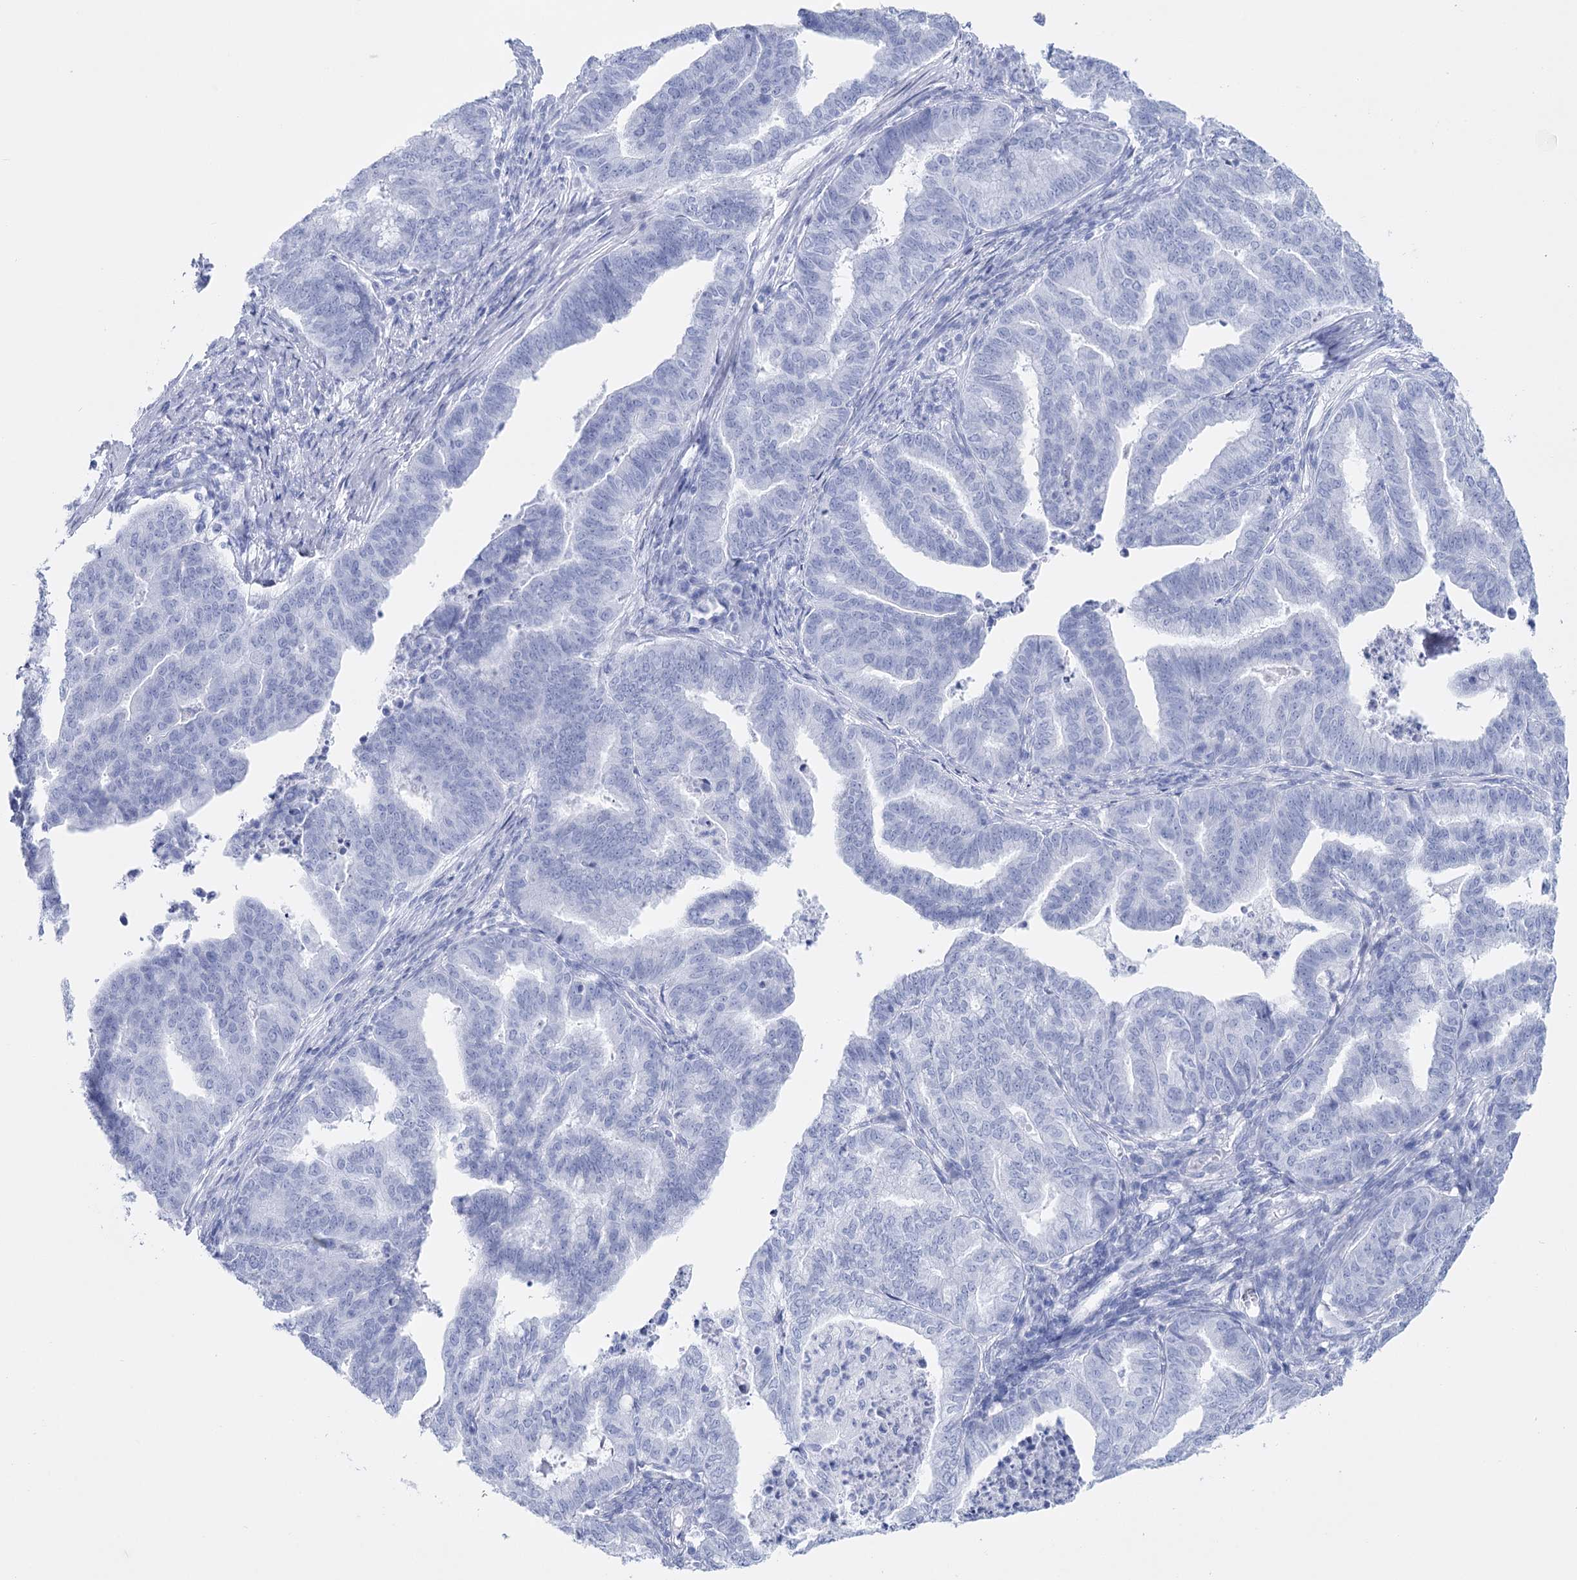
{"staining": {"intensity": "negative", "quantity": "none", "location": "none"}, "tissue": "endometrial cancer", "cell_type": "Tumor cells", "image_type": "cancer", "snomed": [{"axis": "morphology", "description": "Adenocarcinoma, NOS"}, {"axis": "topography", "description": "Endometrium"}], "caption": "This is an IHC photomicrograph of human adenocarcinoma (endometrial). There is no positivity in tumor cells.", "gene": "PCDHA1", "patient": {"sex": "female", "age": 79}}